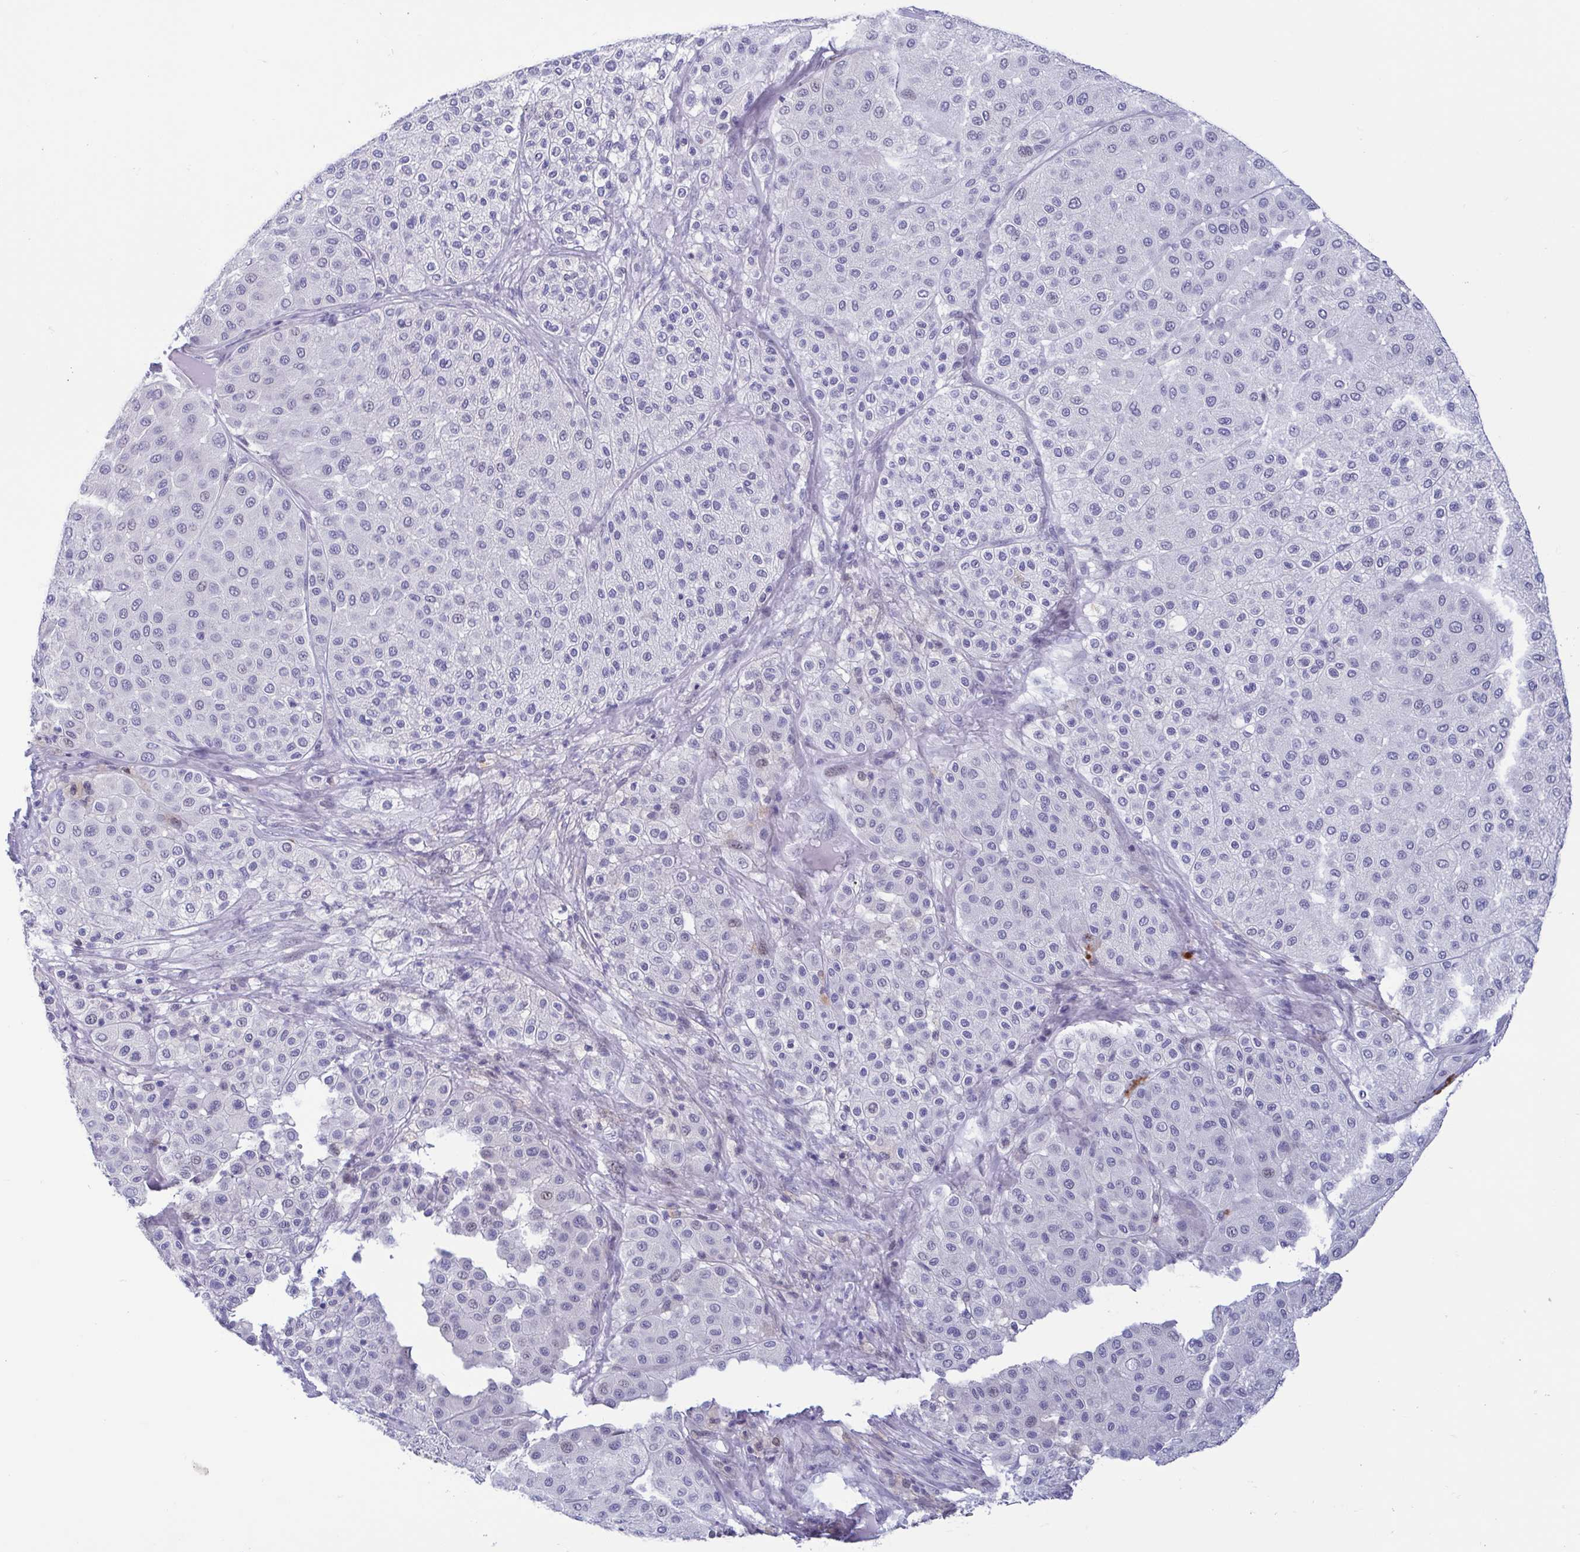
{"staining": {"intensity": "negative", "quantity": "none", "location": "none"}, "tissue": "melanoma", "cell_type": "Tumor cells", "image_type": "cancer", "snomed": [{"axis": "morphology", "description": "Malignant melanoma, Metastatic site"}, {"axis": "topography", "description": "Smooth muscle"}], "caption": "Histopathology image shows no significant protein staining in tumor cells of melanoma. (Brightfield microscopy of DAB immunohistochemistry (IHC) at high magnification).", "gene": "PERM1", "patient": {"sex": "male", "age": 41}}